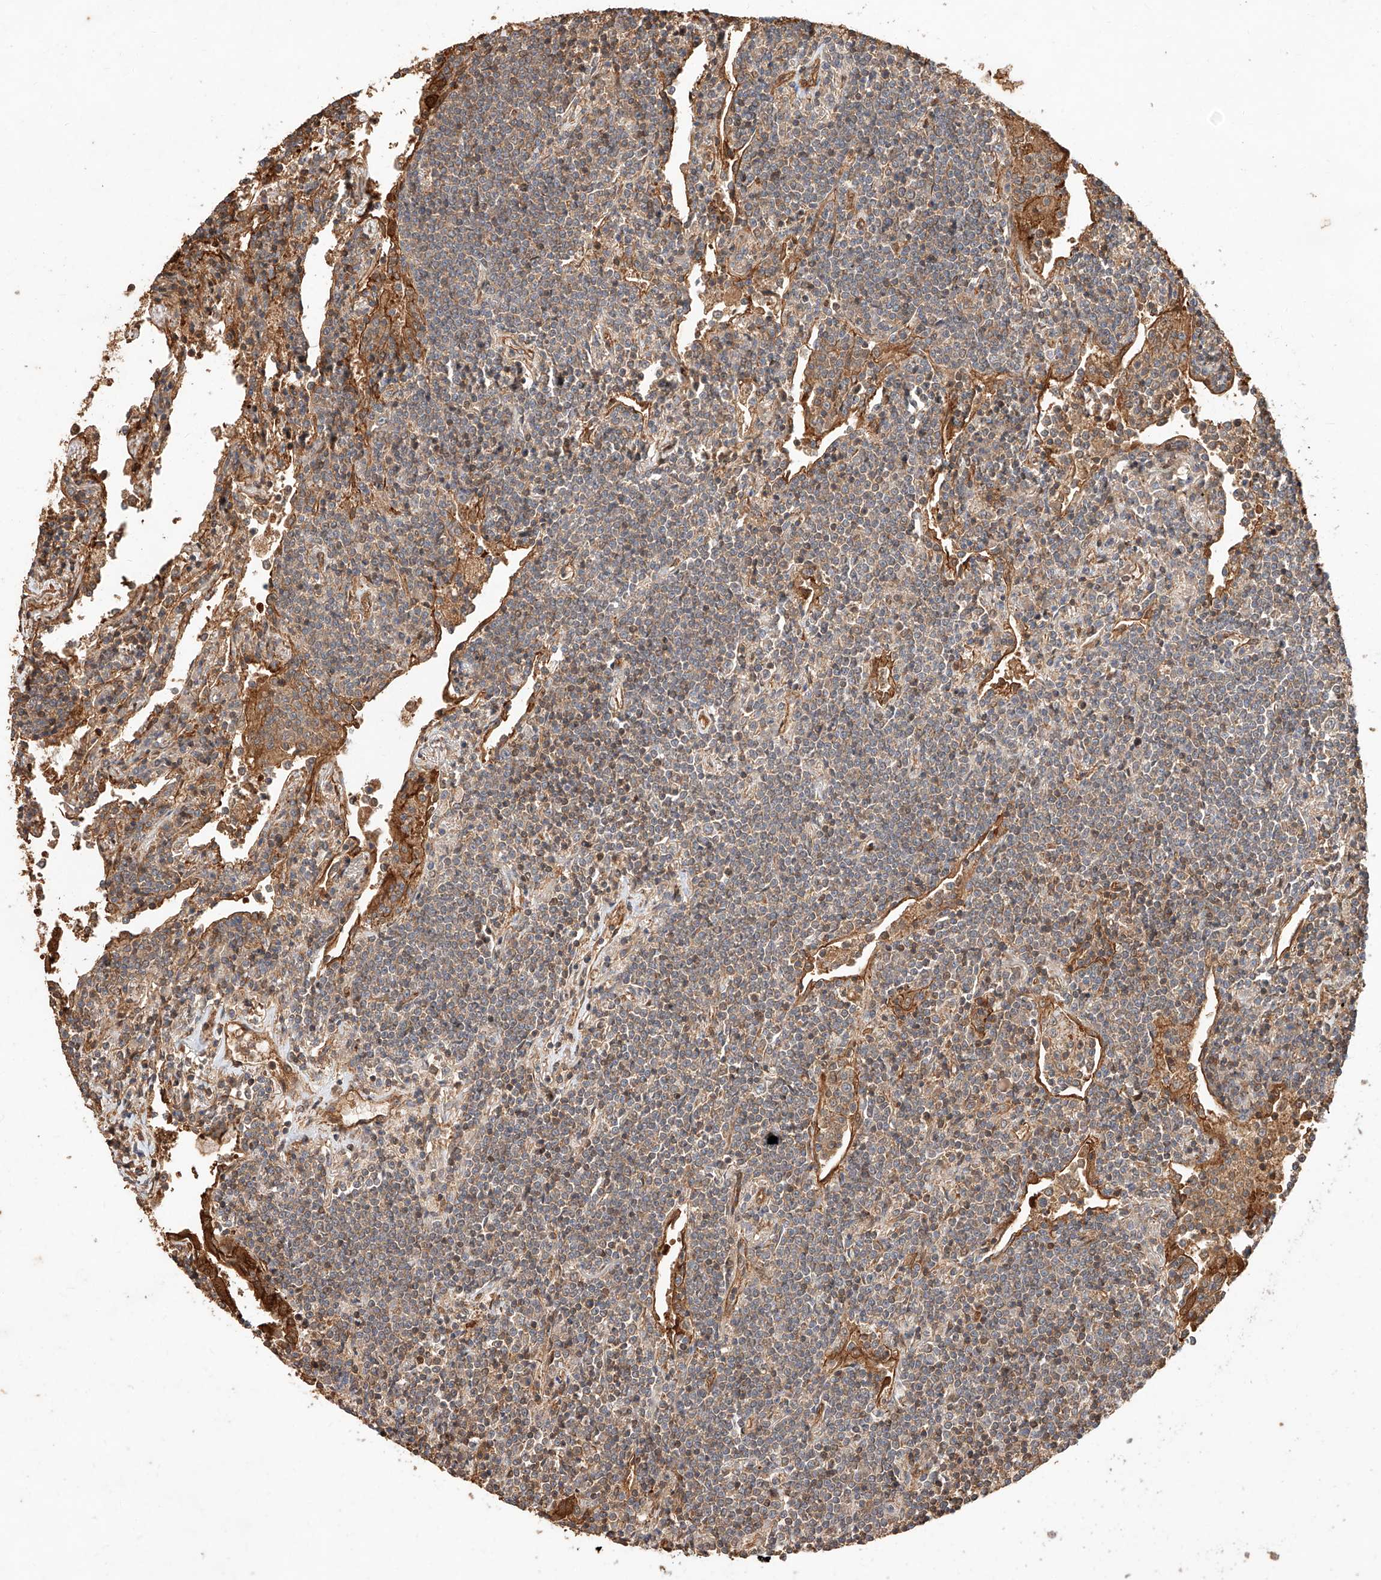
{"staining": {"intensity": "weak", "quantity": "<25%", "location": "cytoplasmic/membranous"}, "tissue": "lymphoma", "cell_type": "Tumor cells", "image_type": "cancer", "snomed": [{"axis": "morphology", "description": "Malignant lymphoma, non-Hodgkin's type, Low grade"}, {"axis": "topography", "description": "Lung"}], "caption": "Immunohistochemical staining of human lymphoma shows no significant expression in tumor cells. The staining is performed using DAB brown chromogen with nuclei counter-stained in using hematoxylin.", "gene": "GHDC", "patient": {"sex": "female", "age": 71}}